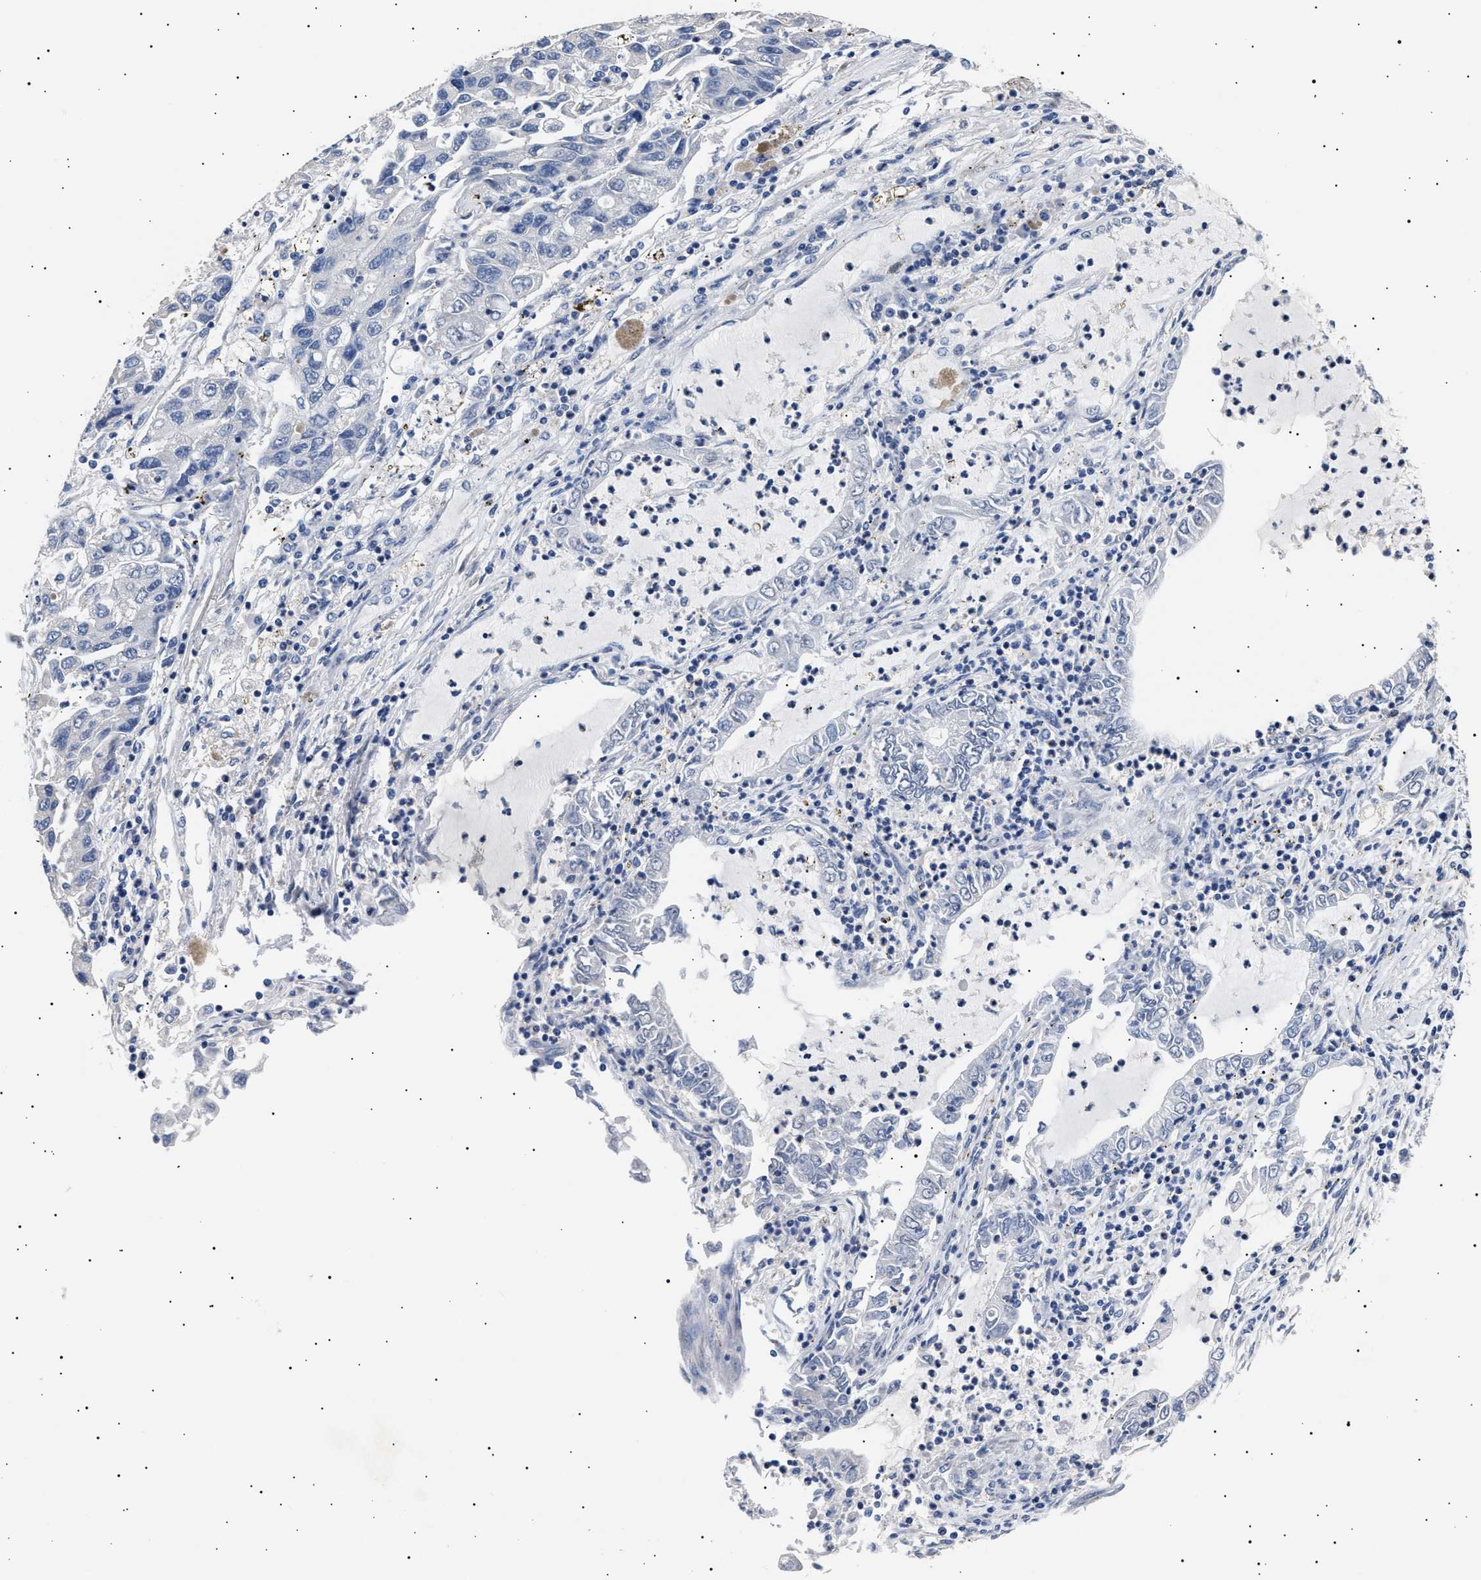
{"staining": {"intensity": "negative", "quantity": "none", "location": "none"}, "tissue": "lung cancer", "cell_type": "Tumor cells", "image_type": "cancer", "snomed": [{"axis": "morphology", "description": "Adenocarcinoma, NOS"}, {"axis": "topography", "description": "Lung"}], "caption": "Lung adenocarcinoma was stained to show a protein in brown. There is no significant staining in tumor cells. (Brightfield microscopy of DAB (3,3'-diaminobenzidine) immunohistochemistry at high magnification).", "gene": "HEMGN", "patient": {"sex": "female", "age": 51}}